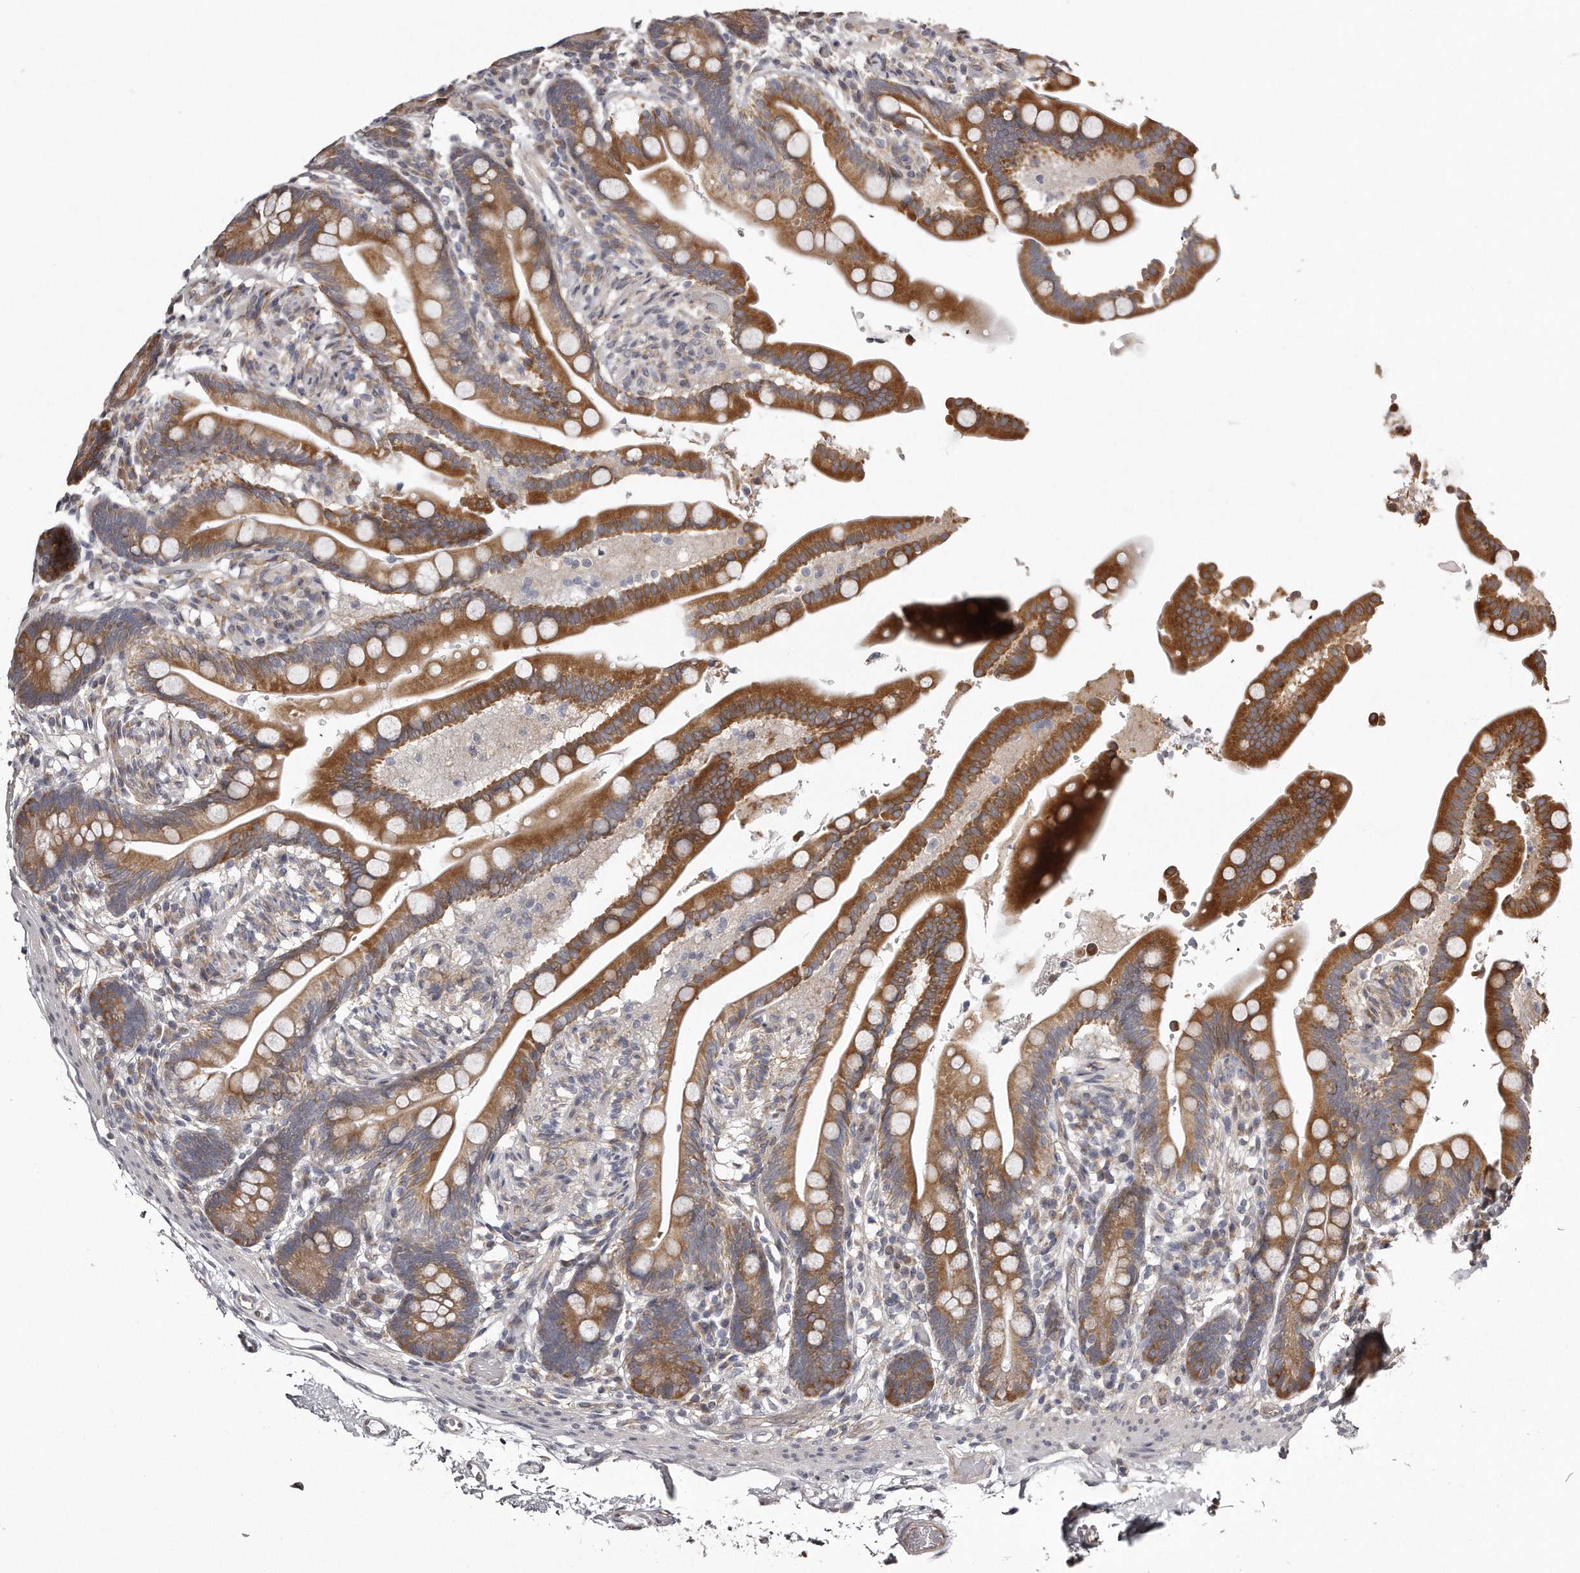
{"staining": {"intensity": "negative", "quantity": "none", "location": "none"}, "tissue": "colon", "cell_type": "Endothelial cells", "image_type": "normal", "snomed": [{"axis": "morphology", "description": "Normal tissue, NOS"}, {"axis": "topography", "description": "Smooth muscle"}, {"axis": "topography", "description": "Colon"}], "caption": "Immunohistochemistry (IHC) micrograph of normal colon: human colon stained with DAB displays no significant protein positivity in endothelial cells.", "gene": "TRAPPC14", "patient": {"sex": "male", "age": 73}}